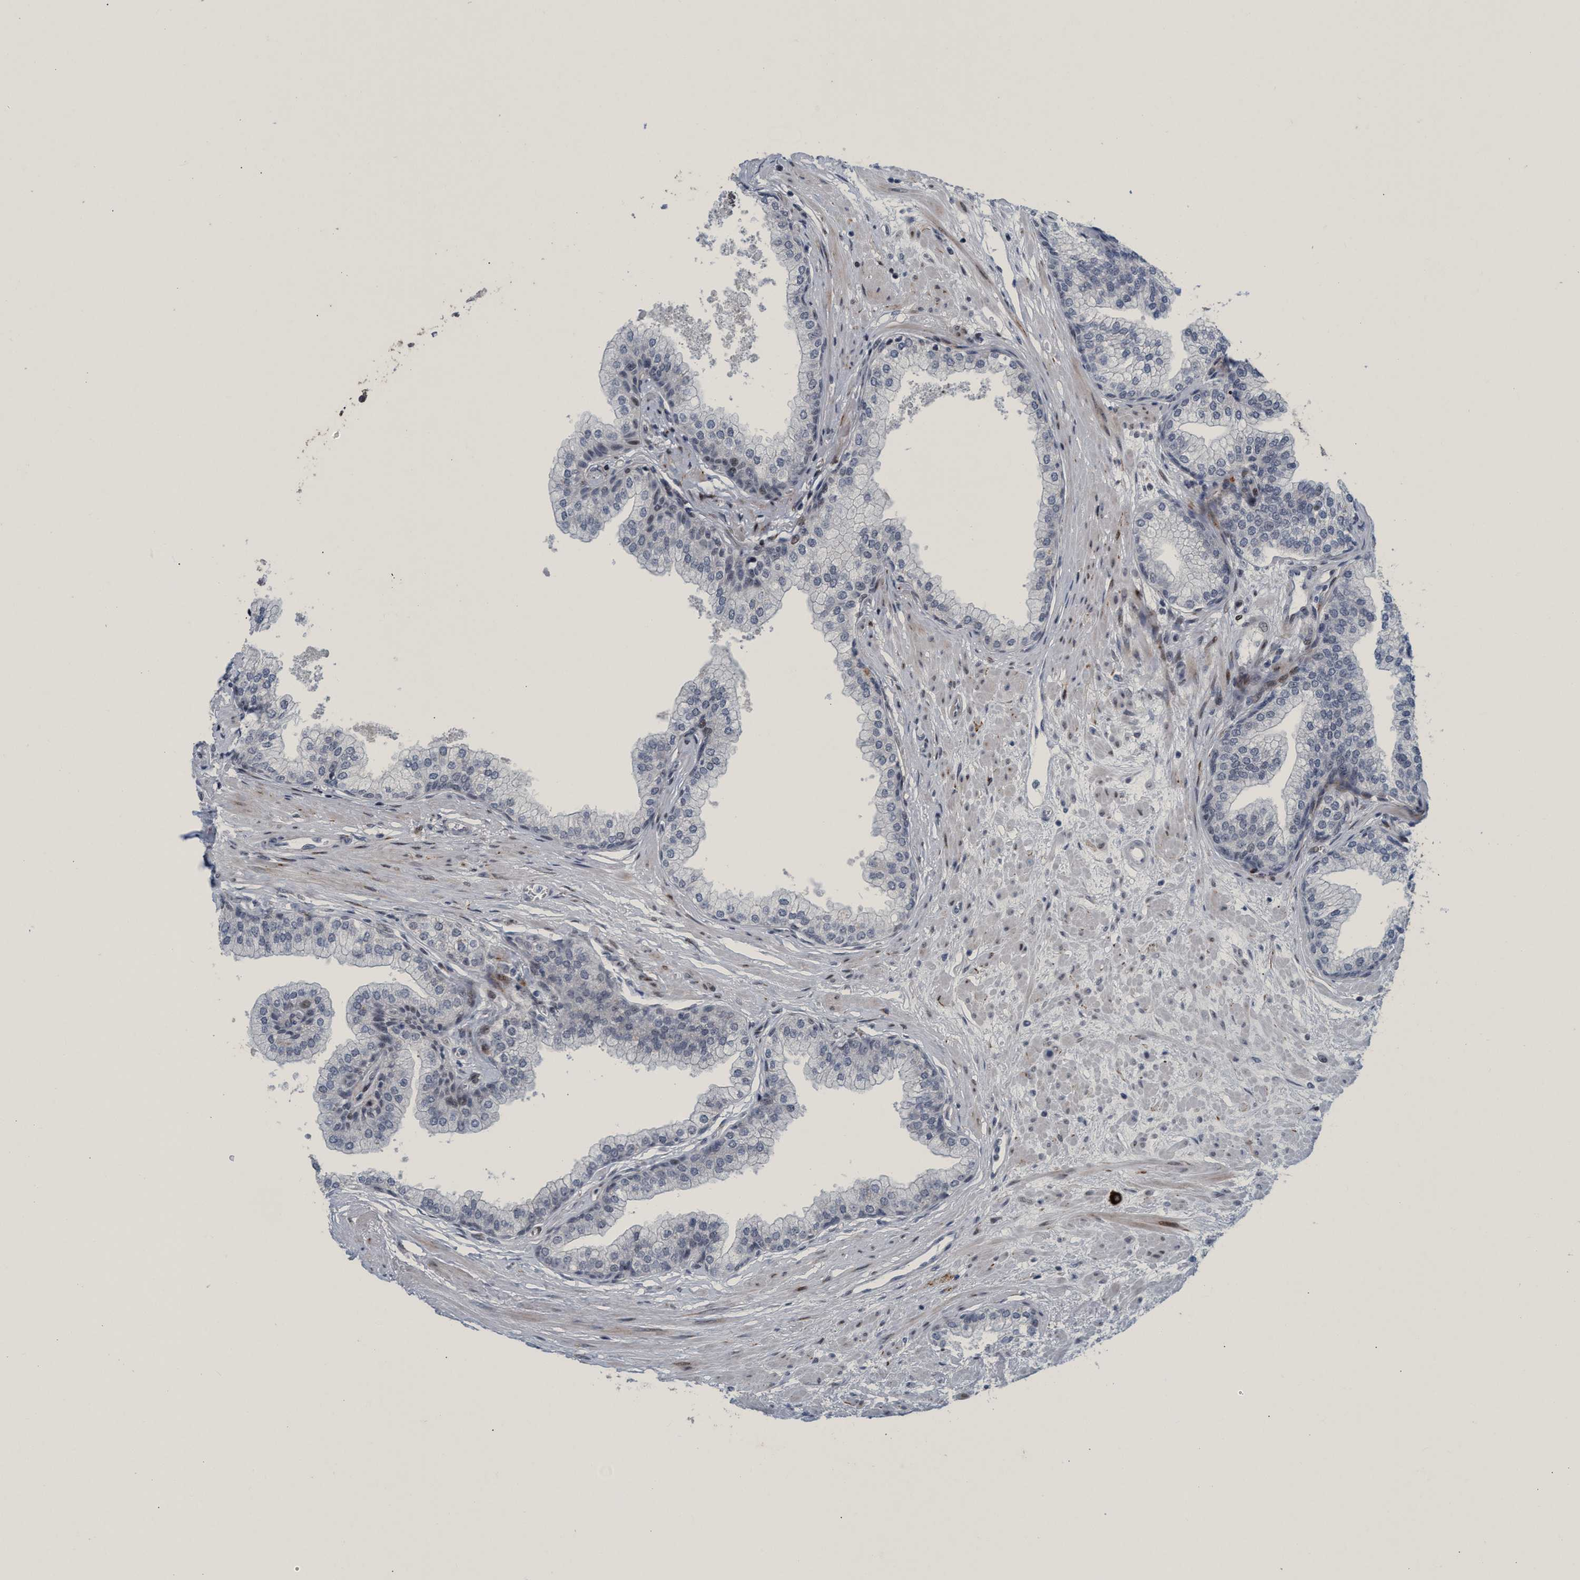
{"staining": {"intensity": "negative", "quantity": "none", "location": "none"}, "tissue": "prostate", "cell_type": "Glandular cells", "image_type": "normal", "snomed": [{"axis": "morphology", "description": "Normal tissue, NOS"}, {"axis": "morphology", "description": "Urothelial carcinoma, Low grade"}, {"axis": "topography", "description": "Urinary bladder"}, {"axis": "topography", "description": "Prostate"}], "caption": "Immunohistochemical staining of unremarkable prostate displays no significant staining in glandular cells. (Stains: DAB immunohistochemistry with hematoxylin counter stain, Microscopy: brightfield microscopy at high magnification).", "gene": "CWC27", "patient": {"sex": "male", "age": 60}}